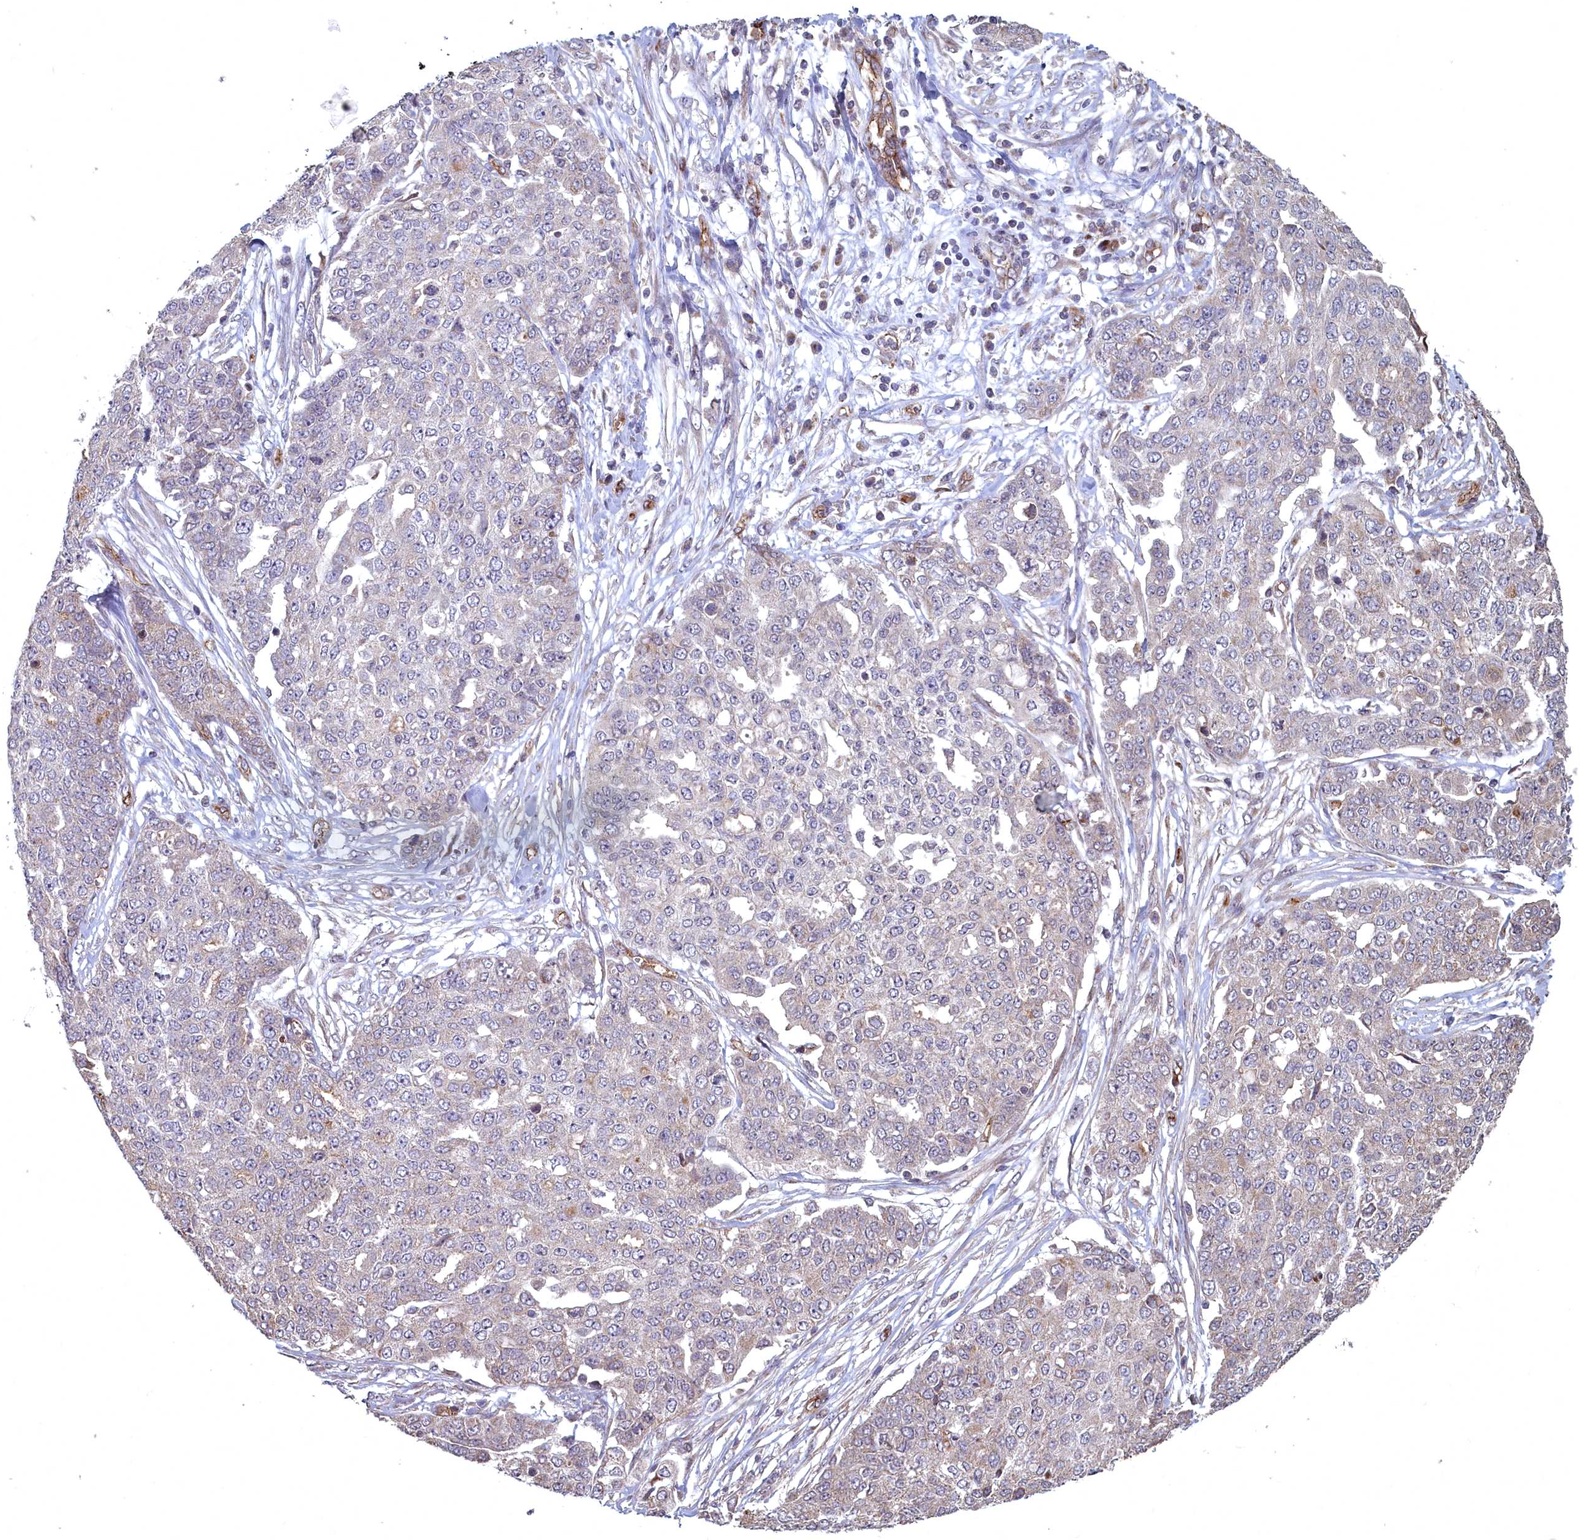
{"staining": {"intensity": "weak", "quantity": "<25%", "location": "cytoplasmic/membranous"}, "tissue": "ovarian cancer", "cell_type": "Tumor cells", "image_type": "cancer", "snomed": [{"axis": "morphology", "description": "Cystadenocarcinoma, serous, NOS"}, {"axis": "topography", "description": "Soft tissue"}, {"axis": "topography", "description": "Ovary"}], "caption": "Photomicrograph shows no significant protein positivity in tumor cells of ovarian serous cystadenocarcinoma.", "gene": "TSPYL4", "patient": {"sex": "female", "age": 57}}